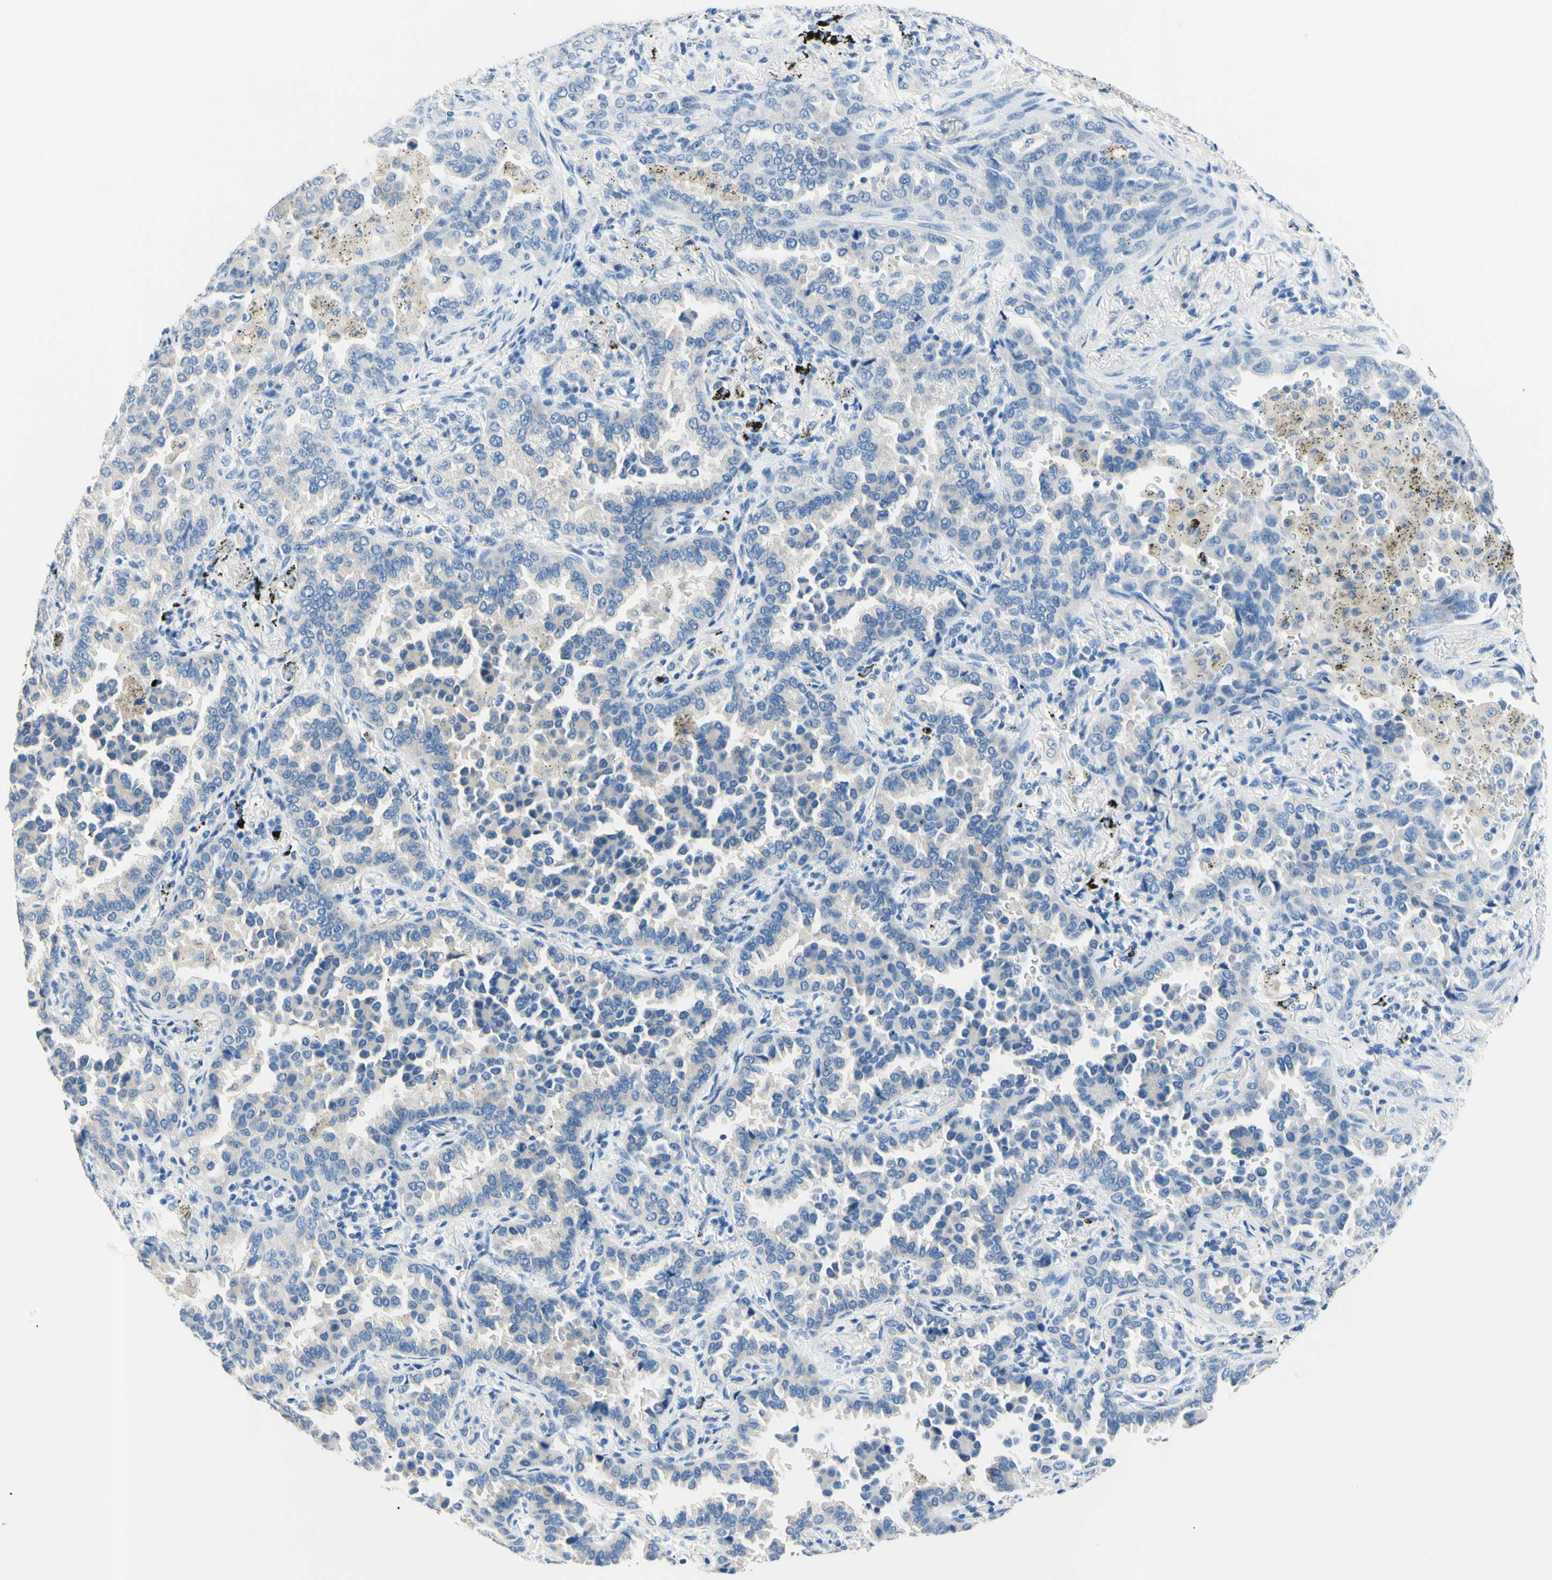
{"staining": {"intensity": "negative", "quantity": "none", "location": "none"}, "tissue": "lung cancer", "cell_type": "Tumor cells", "image_type": "cancer", "snomed": [{"axis": "morphology", "description": "Normal tissue, NOS"}, {"axis": "morphology", "description": "Adenocarcinoma, NOS"}, {"axis": "topography", "description": "Lung"}], "caption": "High power microscopy photomicrograph of an immunohistochemistry photomicrograph of lung cancer, revealing no significant expression in tumor cells.", "gene": "HPCA", "patient": {"sex": "male", "age": 59}}